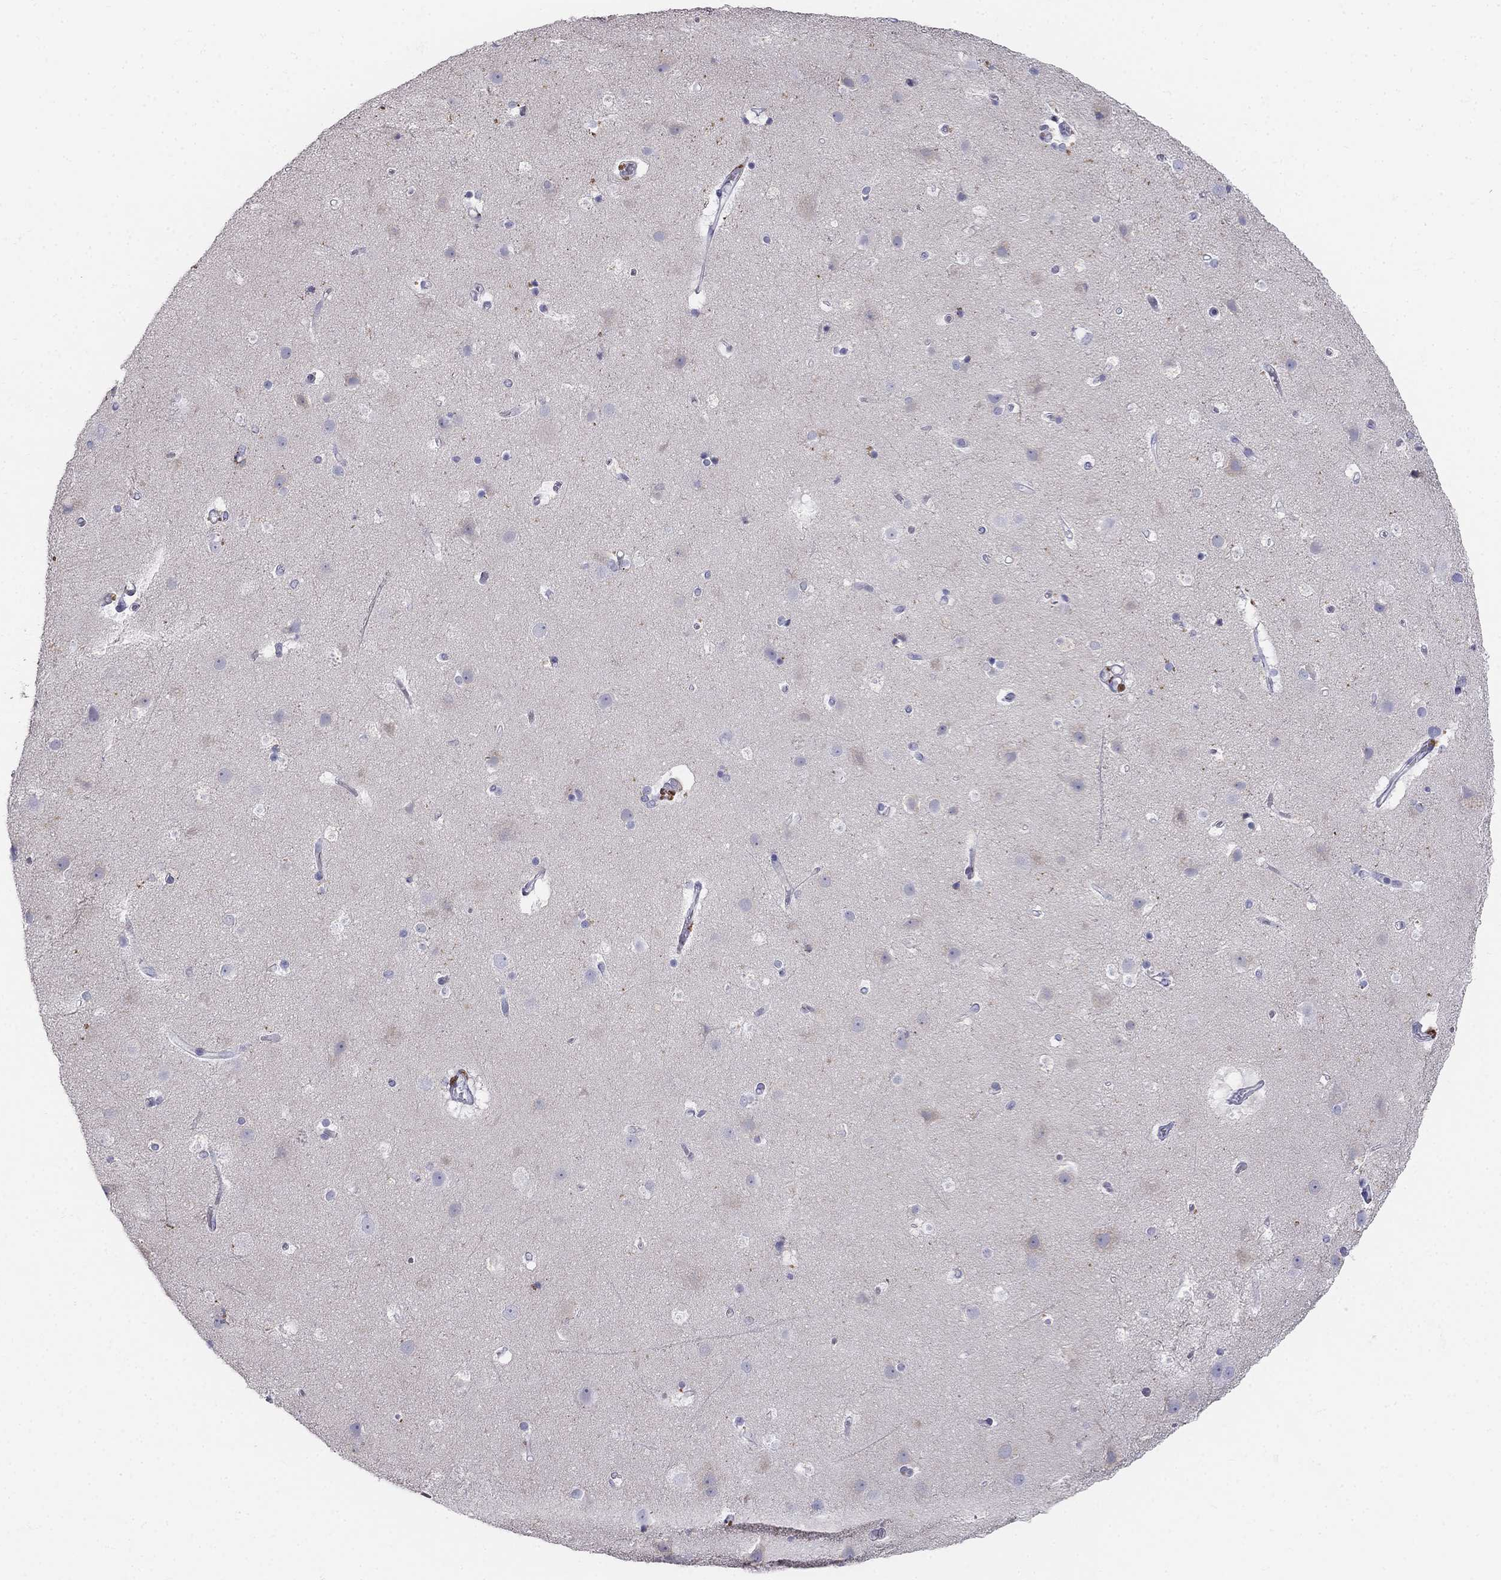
{"staining": {"intensity": "negative", "quantity": "none", "location": "none"}, "tissue": "cerebral cortex", "cell_type": "Endothelial cells", "image_type": "normal", "snomed": [{"axis": "morphology", "description": "Normal tissue, NOS"}, {"axis": "topography", "description": "Cerebral cortex"}], "caption": "DAB immunohistochemical staining of normal human cerebral cortex shows no significant staining in endothelial cells.", "gene": "ALOXE3", "patient": {"sex": "female", "age": 52}}